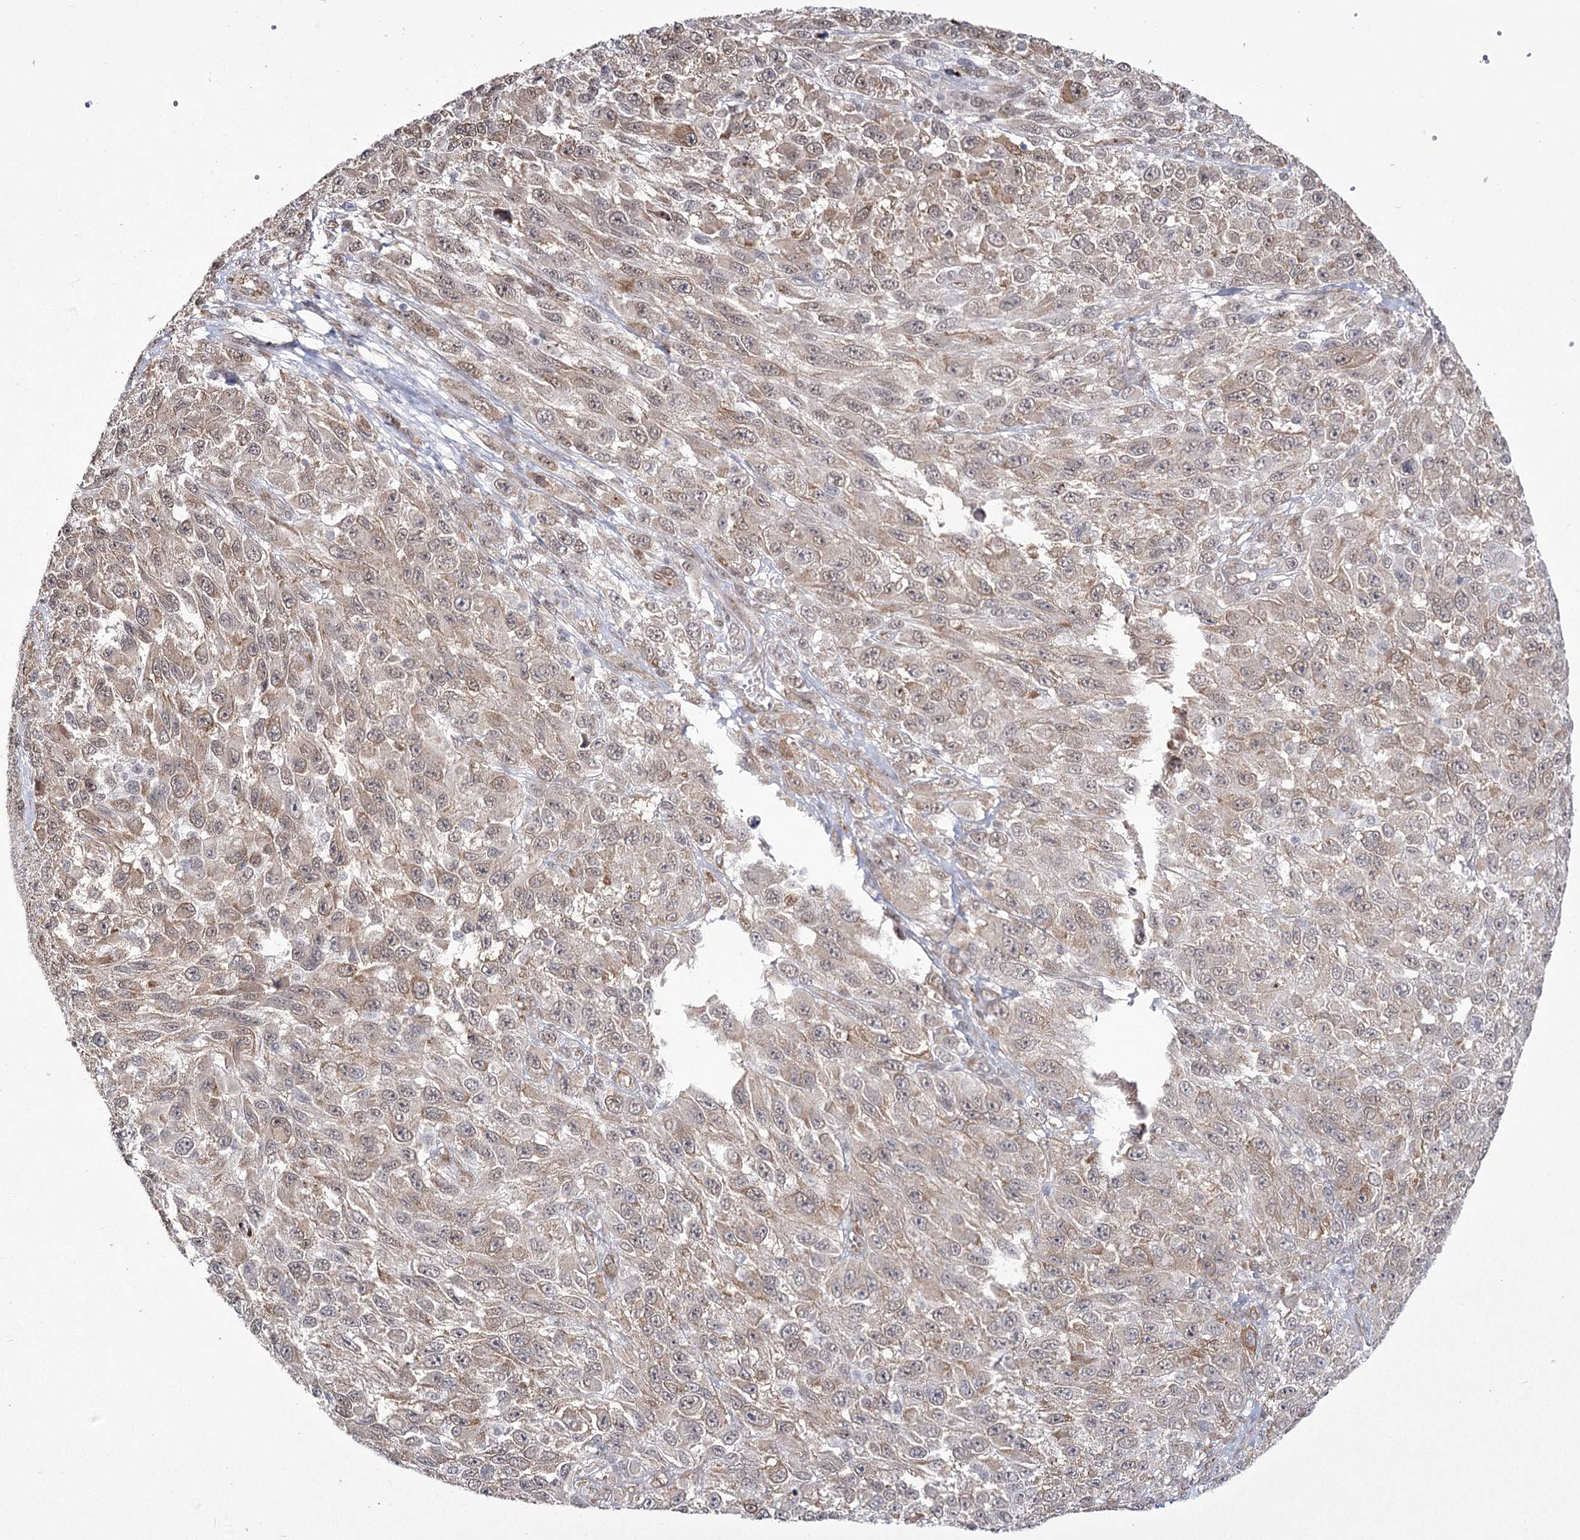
{"staining": {"intensity": "moderate", "quantity": ">75%", "location": "cytoplasmic/membranous,nuclear"}, "tissue": "melanoma", "cell_type": "Tumor cells", "image_type": "cancer", "snomed": [{"axis": "morphology", "description": "Normal tissue, NOS"}, {"axis": "morphology", "description": "Malignant melanoma, NOS"}, {"axis": "topography", "description": "Skin"}], "caption": "Protein expression analysis of human melanoma reveals moderate cytoplasmic/membranous and nuclear staining in approximately >75% of tumor cells.", "gene": "YBX3", "patient": {"sex": "female", "age": 96}}